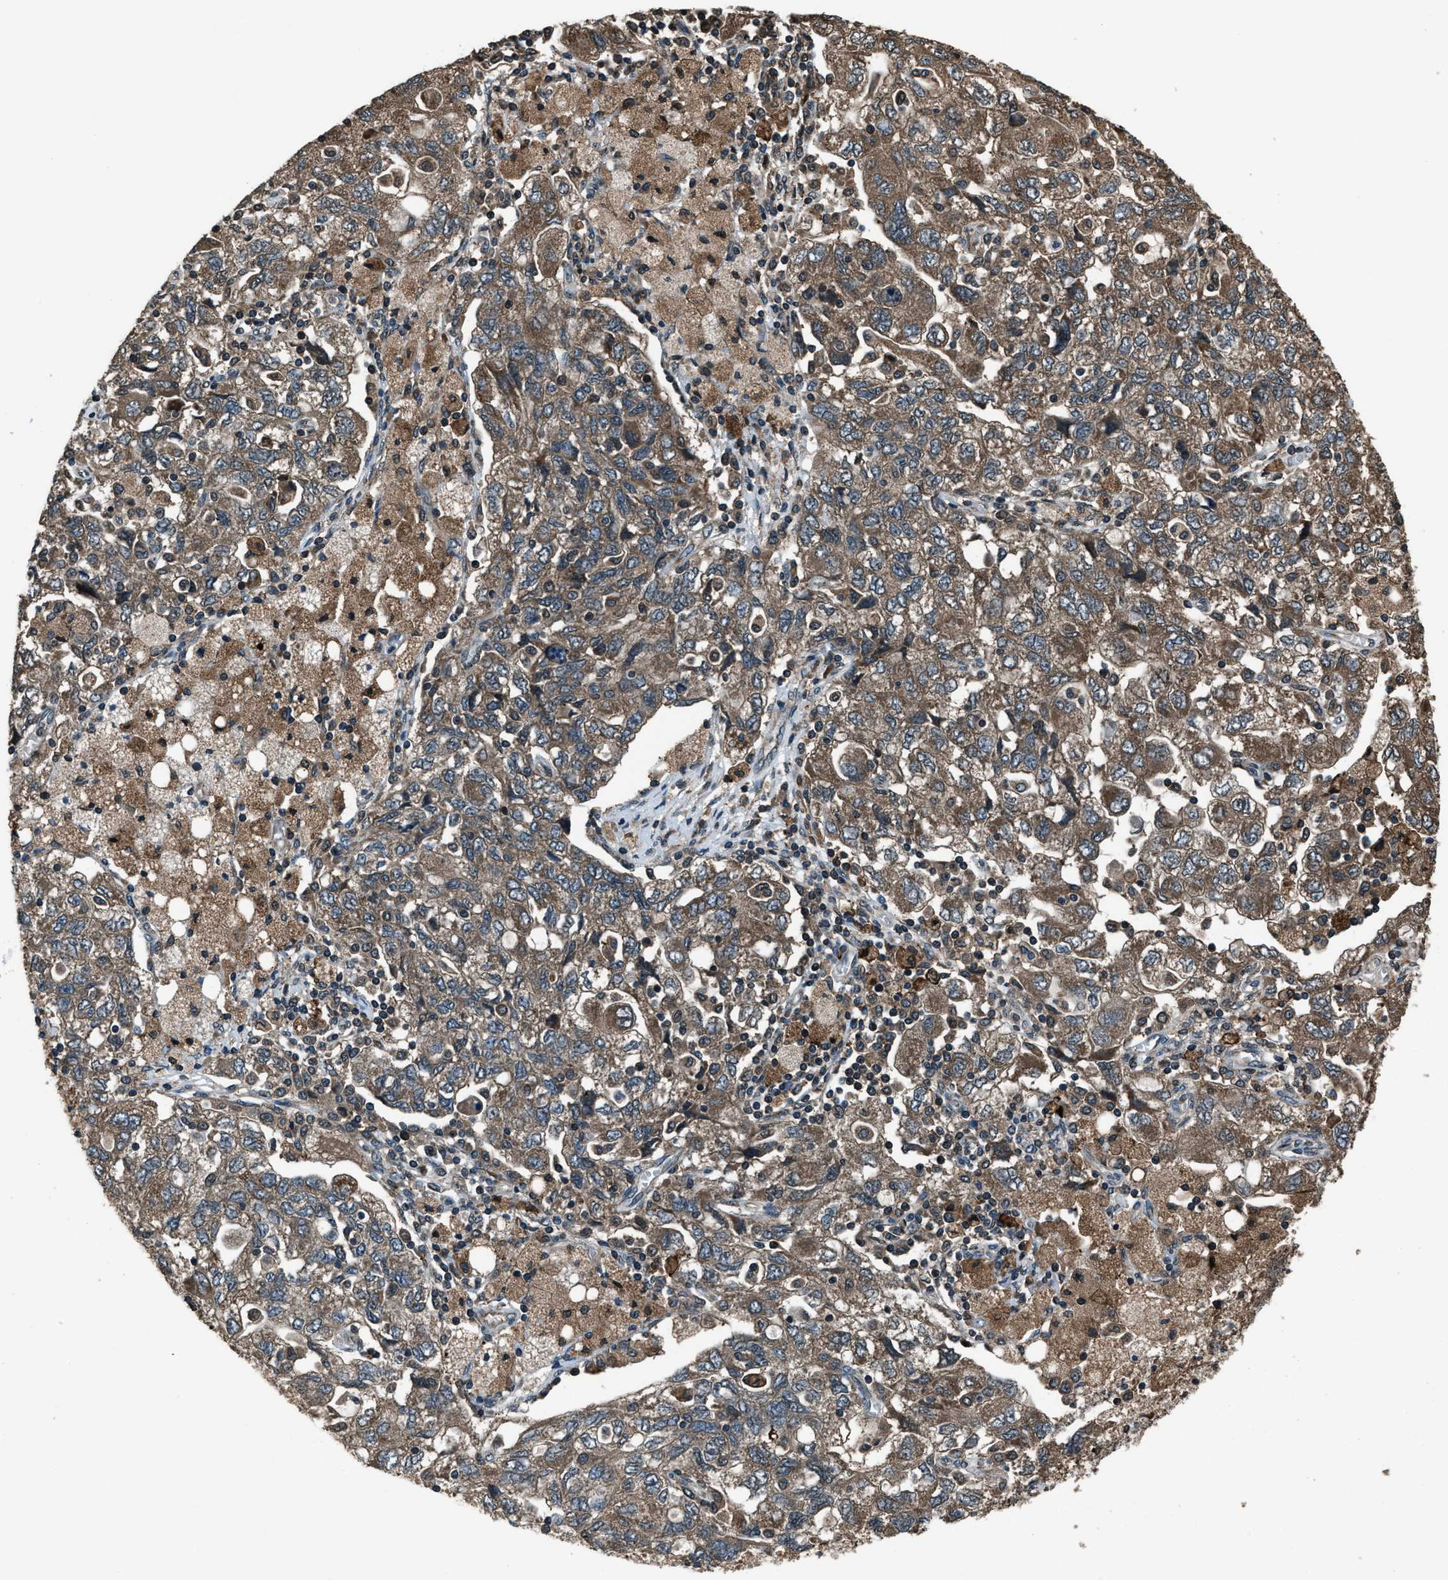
{"staining": {"intensity": "moderate", "quantity": ">75%", "location": "cytoplasmic/membranous"}, "tissue": "ovarian cancer", "cell_type": "Tumor cells", "image_type": "cancer", "snomed": [{"axis": "morphology", "description": "Carcinoma, NOS"}, {"axis": "morphology", "description": "Cystadenocarcinoma, serous, NOS"}, {"axis": "topography", "description": "Ovary"}], "caption": "A photomicrograph showing moderate cytoplasmic/membranous positivity in about >75% of tumor cells in serous cystadenocarcinoma (ovarian), as visualized by brown immunohistochemical staining.", "gene": "TRIM4", "patient": {"sex": "female", "age": 69}}